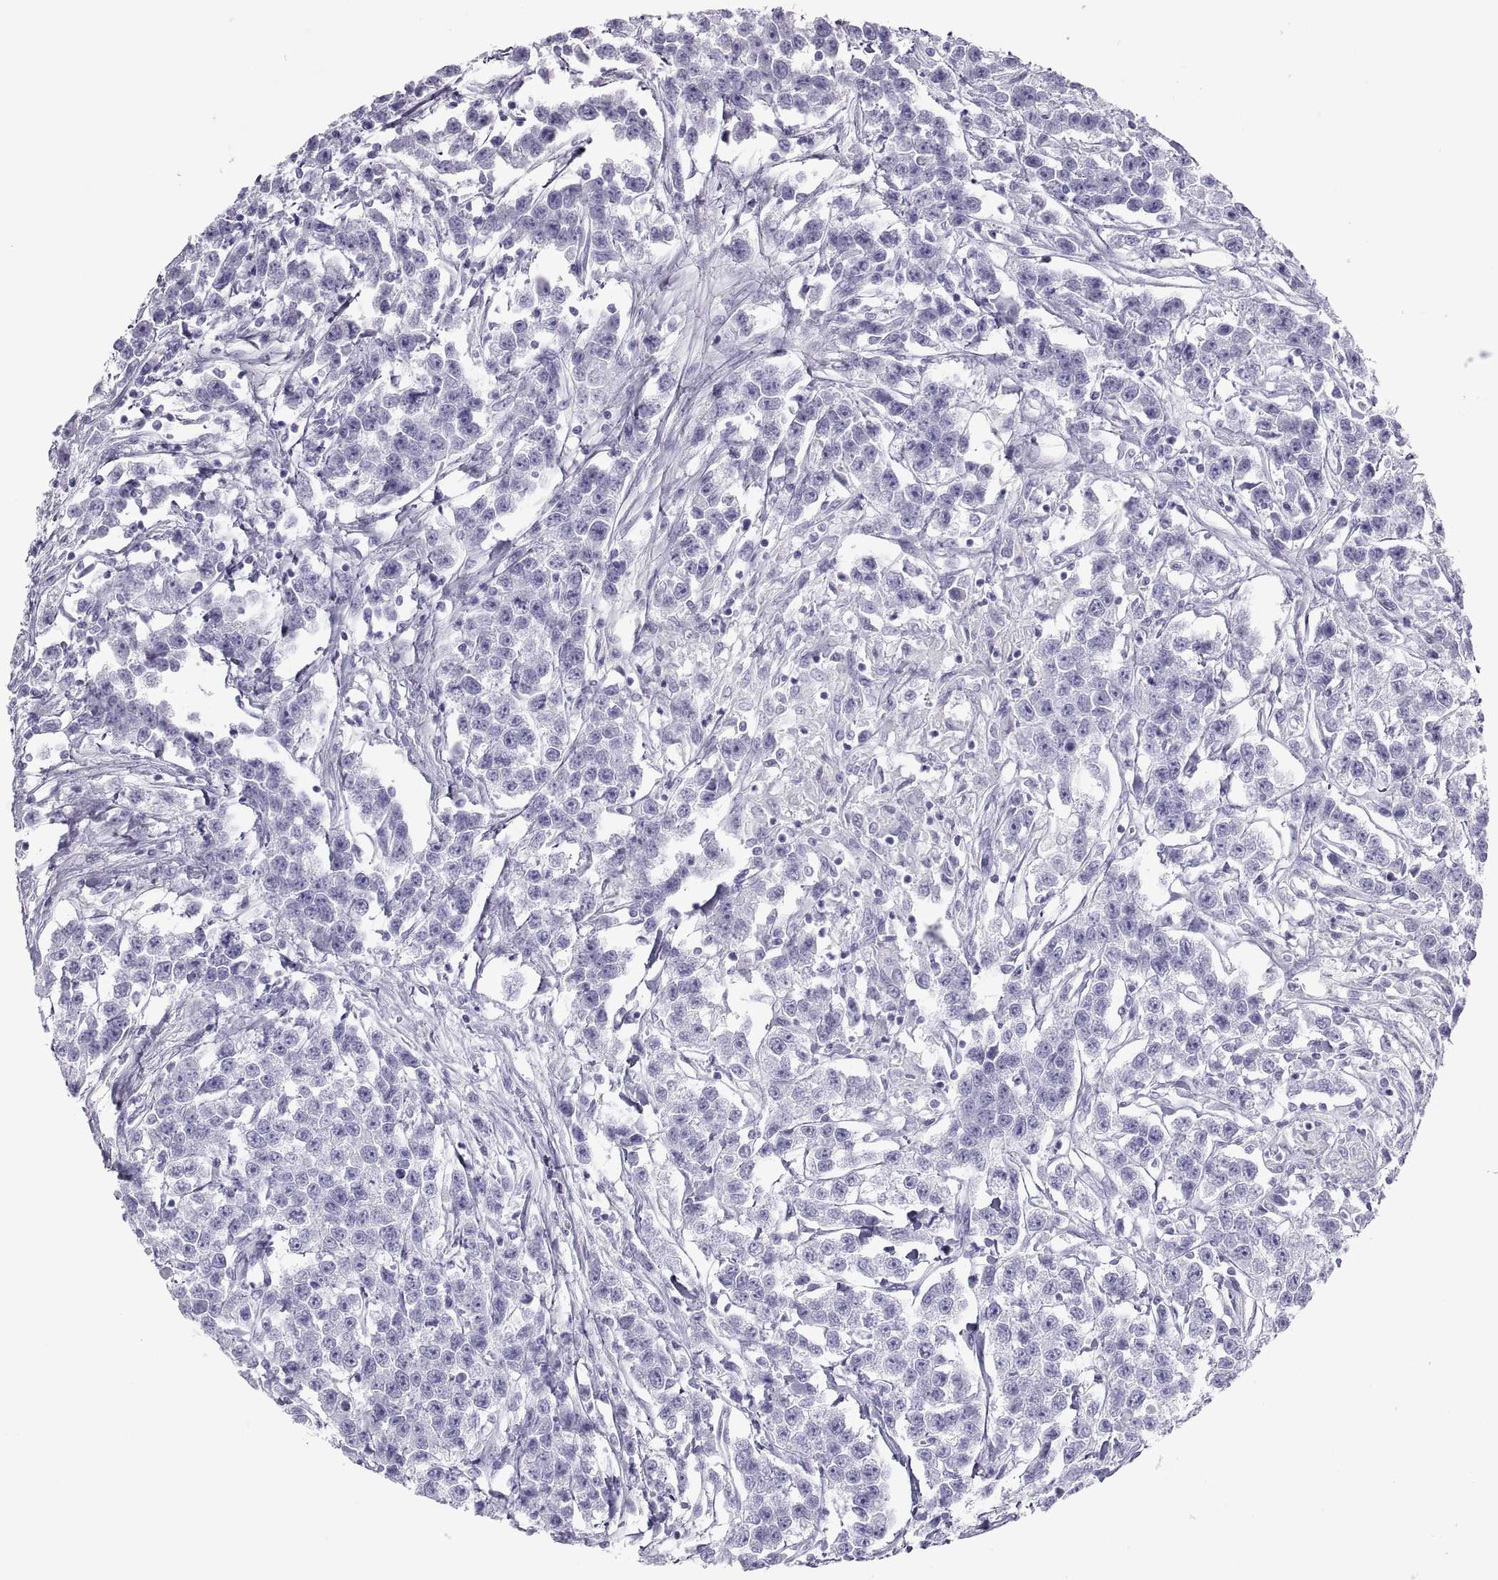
{"staining": {"intensity": "negative", "quantity": "none", "location": "none"}, "tissue": "testis cancer", "cell_type": "Tumor cells", "image_type": "cancer", "snomed": [{"axis": "morphology", "description": "Seminoma, NOS"}, {"axis": "topography", "description": "Testis"}], "caption": "Immunohistochemistry (IHC) photomicrograph of neoplastic tissue: human testis cancer stained with DAB (3,3'-diaminobenzidine) demonstrates no significant protein positivity in tumor cells.", "gene": "SEMG1", "patient": {"sex": "male", "age": 59}}